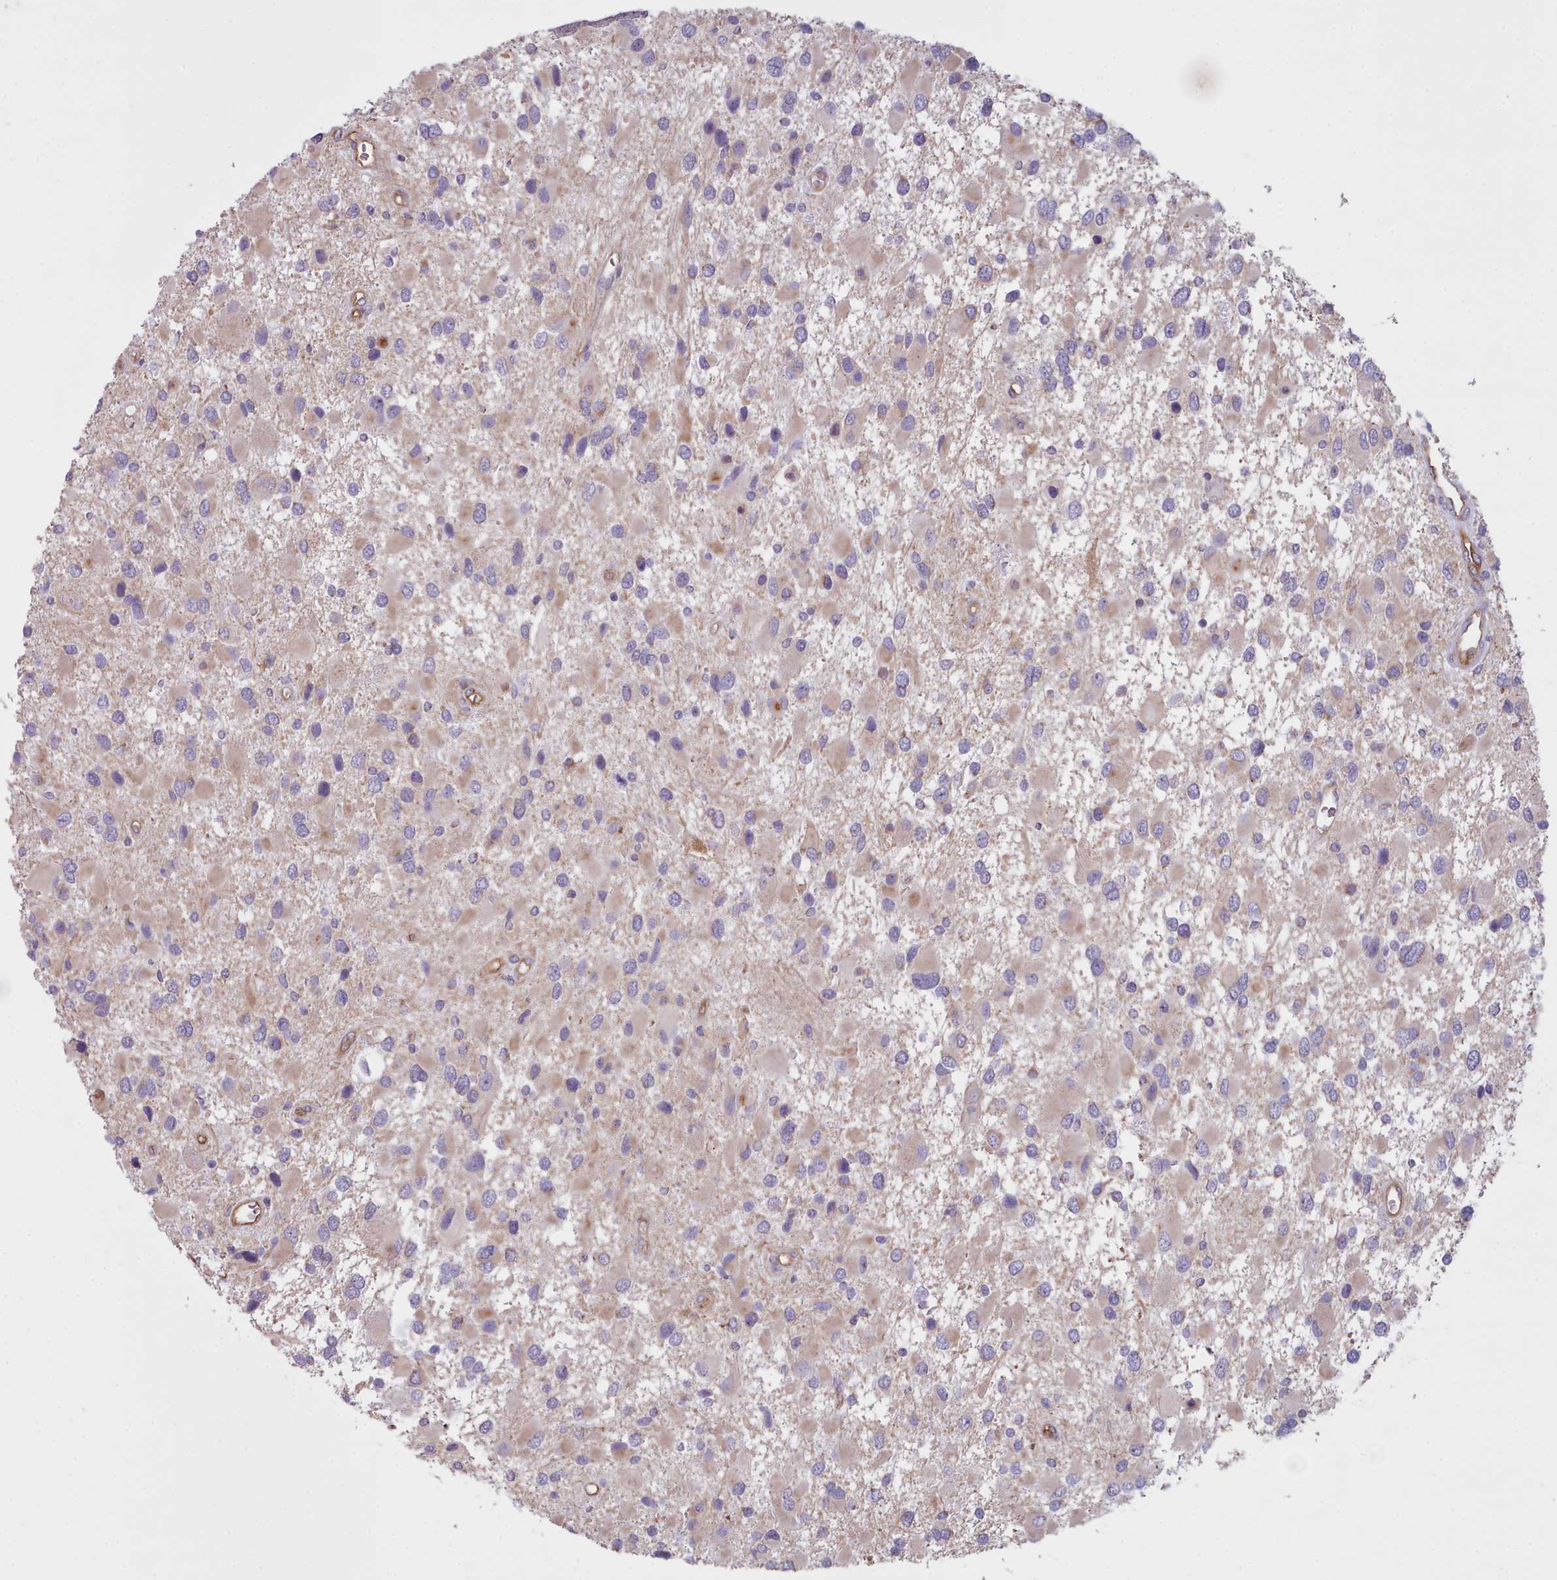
{"staining": {"intensity": "weak", "quantity": "<25%", "location": "cytoplasmic/membranous"}, "tissue": "glioma", "cell_type": "Tumor cells", "image_type": "cancer", "snomed": [{"axis": "morphology", "description": "Glioma, malignant, High grade"}, {"axis": "topography", "description": "Brain"}], "caption": "Immunohistochemistry image of neoplastic tissue: glioma stained with DAB (3,3'-diaminobenzidine) demonstrates no significant protein positivity in tumor cells.", "gene": "SLC52A3", "patient": {"sex": "male", "age": 53}}